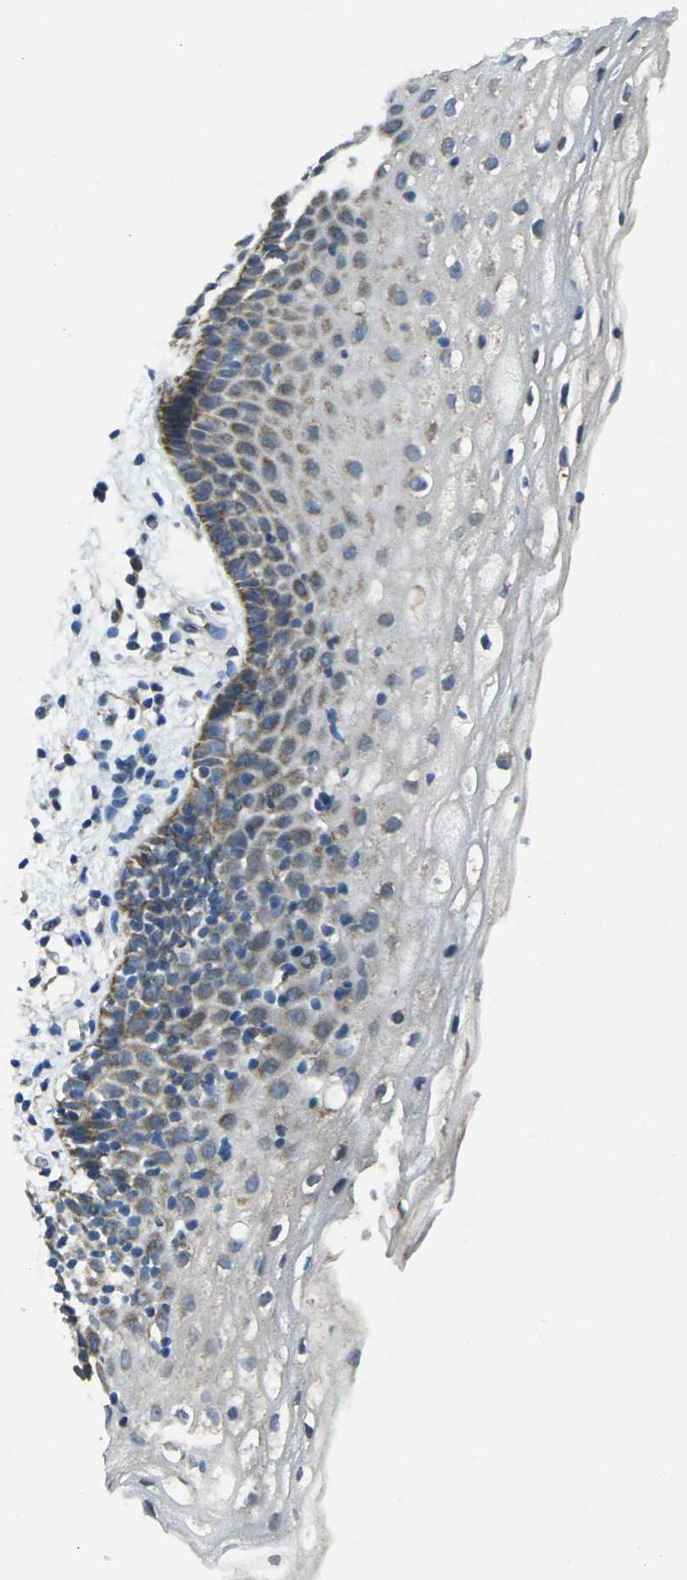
{"staining": {"intensity": "moderate", "quantity": "<25%", "location": "cytoplasmic/membranous"}, "tissue": "vagina", "cell_type": "Squamous epithelial cells", "image_type": "normal", "snomed": [{"axis": "morphology", "description": "Normal tissue, NOS"}, {"axis": "topography", "description": "Vagina"}], "caption": "High-power microscopy captured an immunohistochemistry image of normal vagina, revealing moderate cytoplasmic/membranous staining in approximately <25% of squamous epithelial cells. (Brightfield microscopy of DAB IHC at high magnification).", "gene": "TMEM120B", "patient": {"sex": "female", "age": 44}}